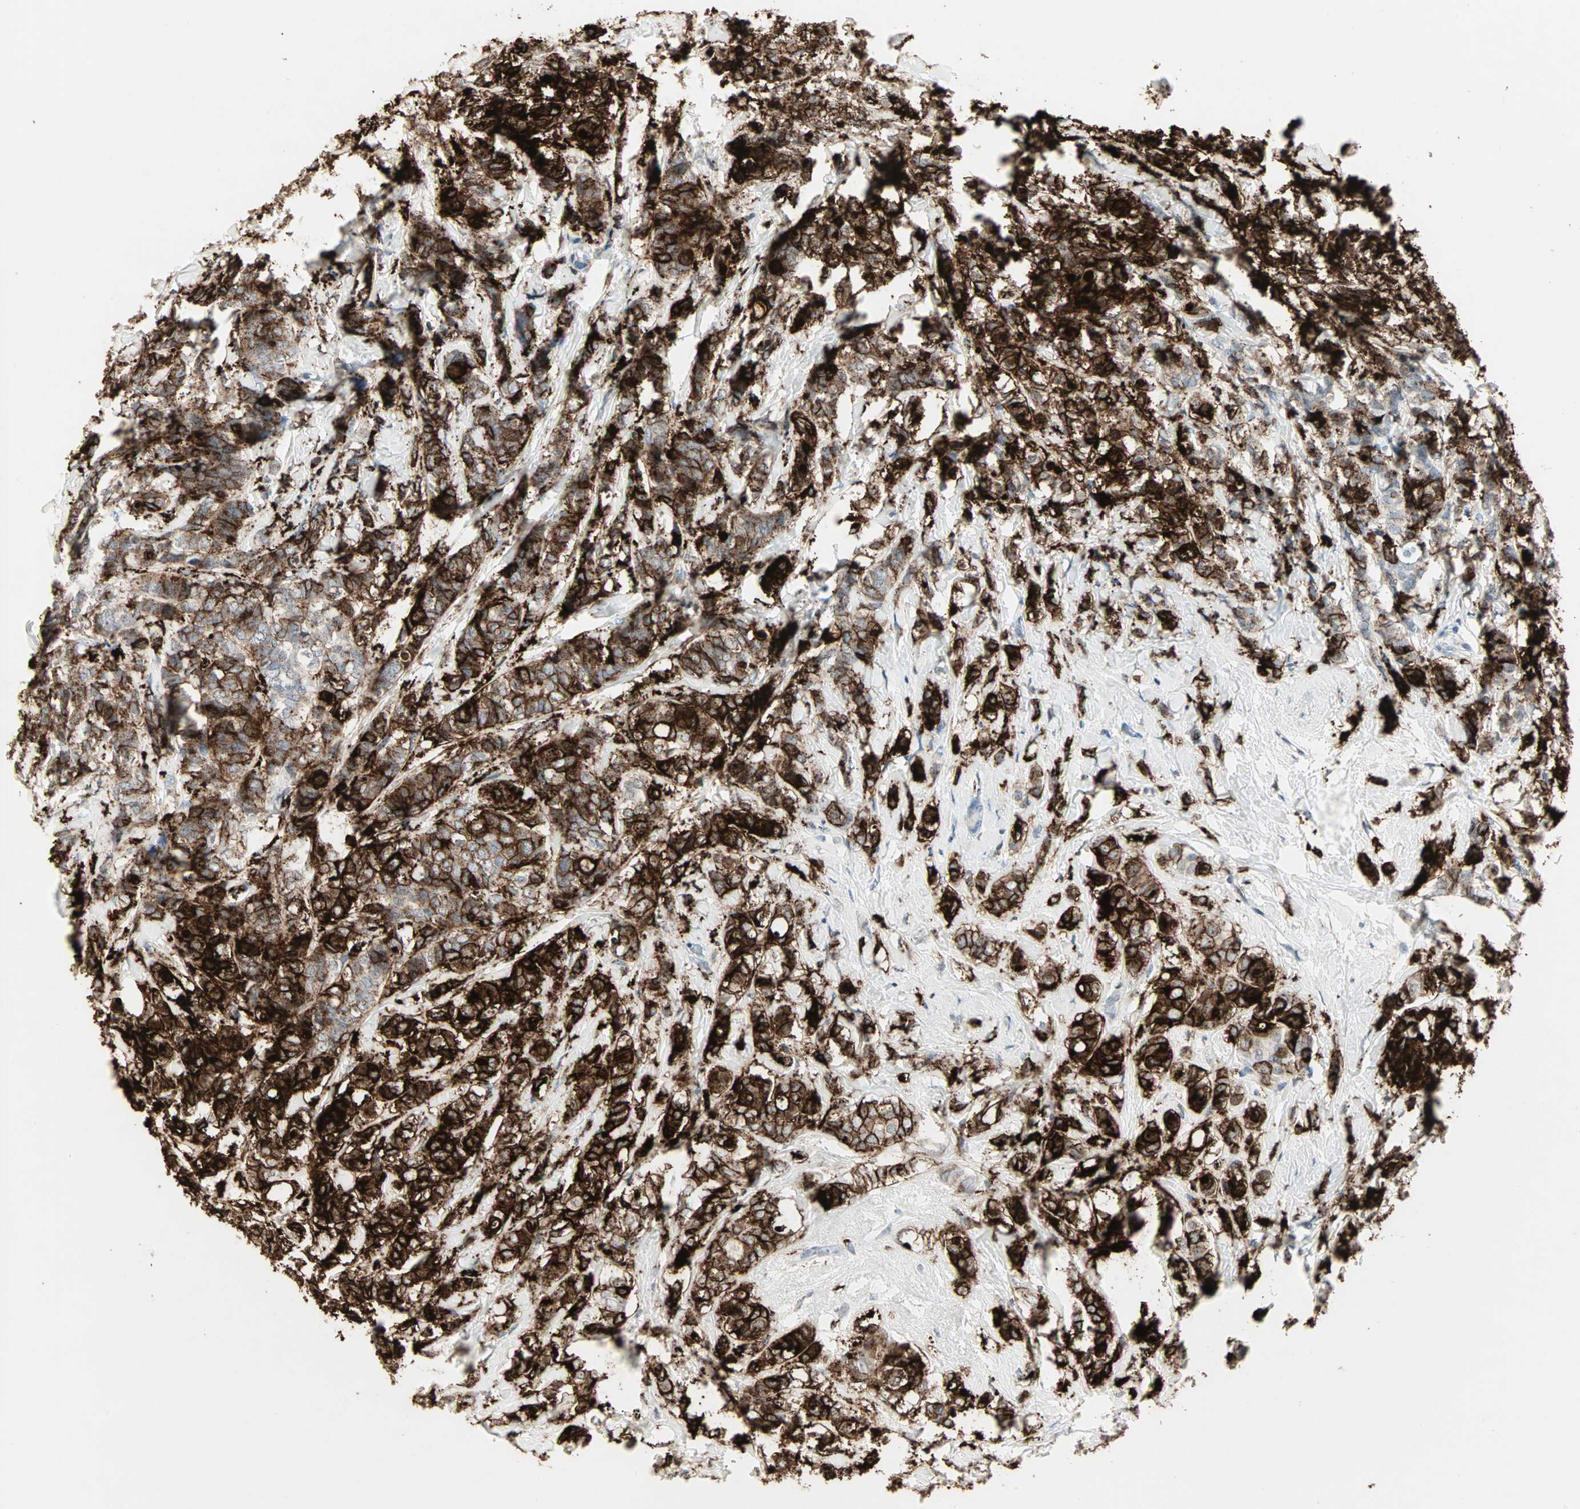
{"staining": {"intensity": "strong", "quantity": ">75%", "location": "cytoplasmic/membranous"}, "tissue": "breast cancer", "cell_type": "Tumor cells", "image_type": "cancer", "snomed": [{"axis": "morphology", "description": "Lobular carcinoma"}, {"axis": "topography", "description": "Breast"}], "caption": "A brown stain shows strong cytoplasmic/membranous staining of a protein in breast cancer tumor cells.", "gene": "CEACAM6", "patient": {"sex": "female", "age": 60}}